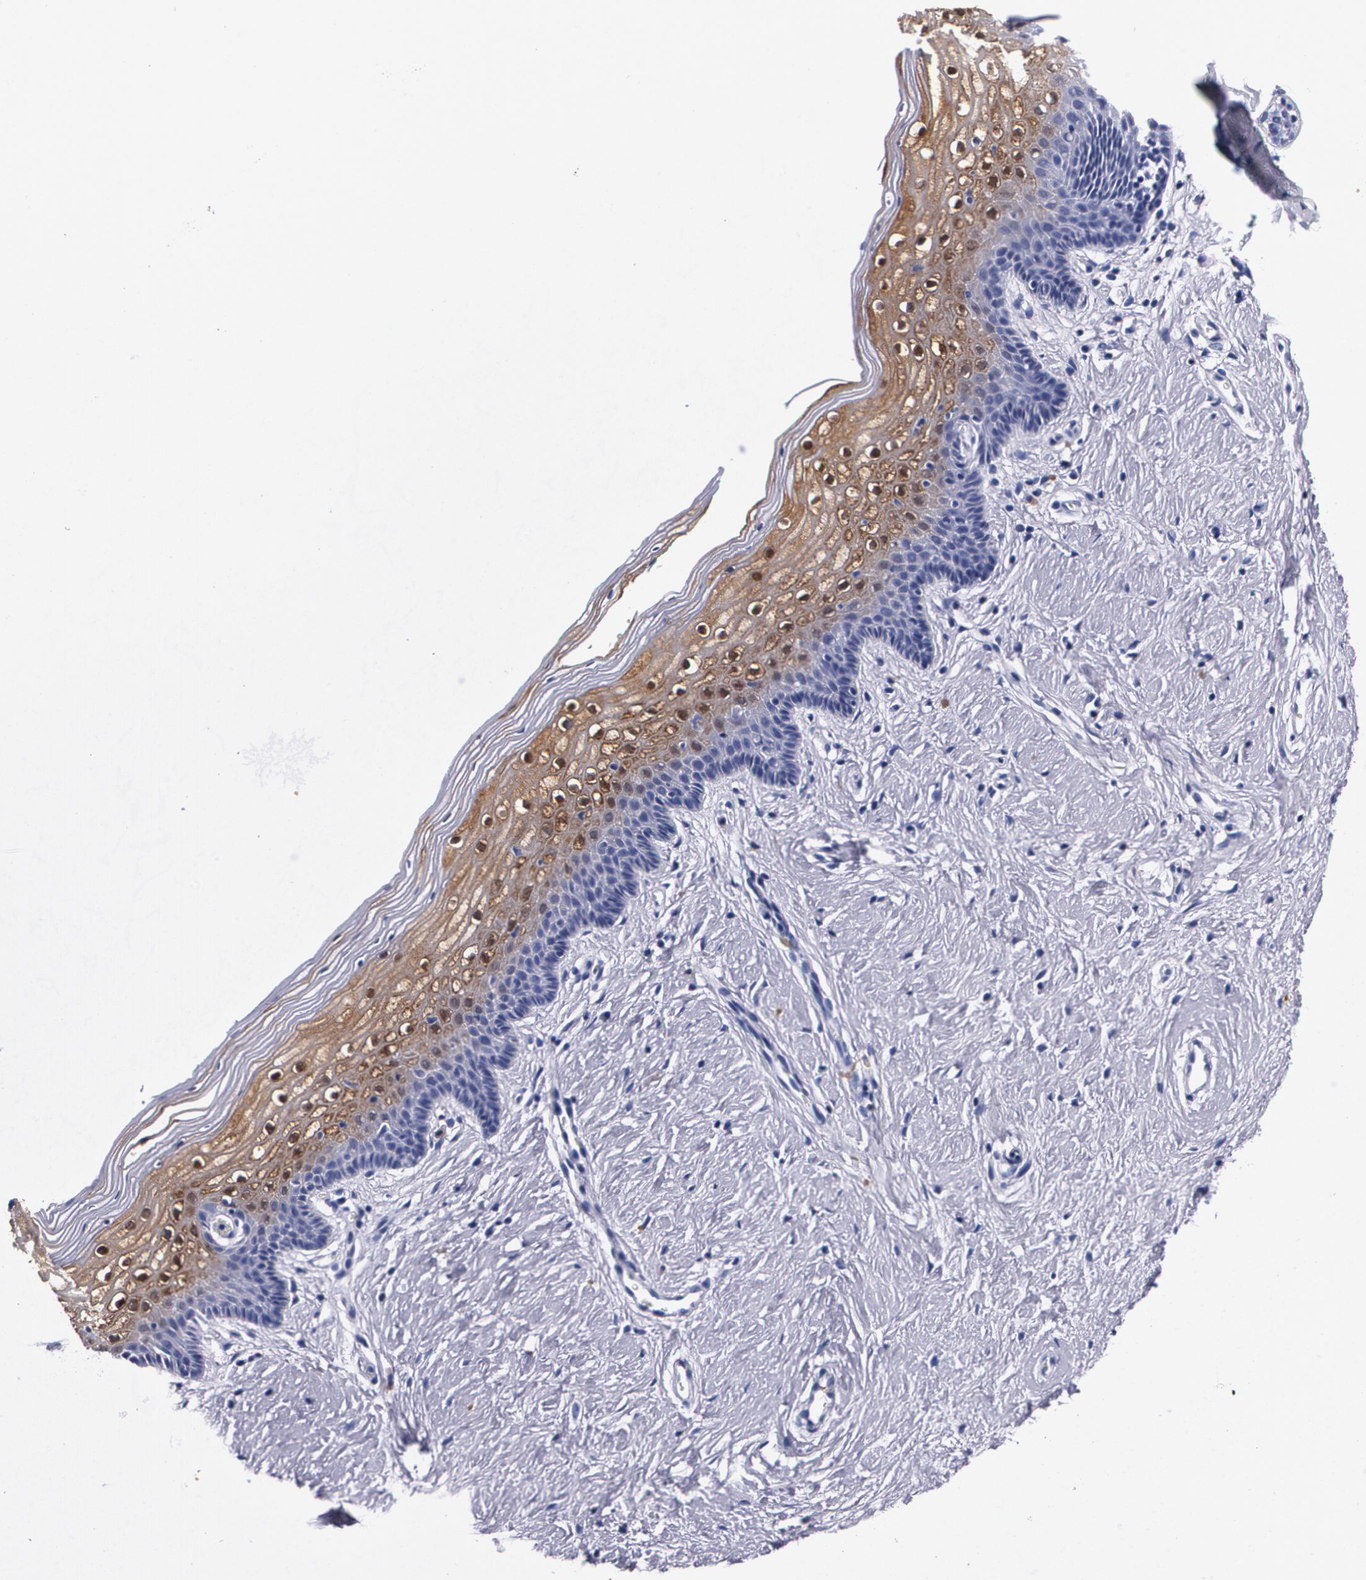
{"staining": {"intensity": "strong", "quantity": "25%-75%", "location": "cytoplasmic/membranous,nuclear"}, "tissue": "vagina", "cell_type": "Squamous epithelial cells", "image_type": "normal", "snomed": [{"axis": "morphology", "description": "Normal tissue, NOS"}, {"axis": "topography", "description": "Vagina"}], "caption": "A high-resolution photomicrograph shows immunohistochemistry (IHC) staining of normal vagina, which demonstrates strong cytoplasmic/membranous,nuclear staining in about 25%-75% of squamous epithelial cells. (DAB IHC, brown staining for protein, blue staining for nuclei).", "gene": "S100A8", "patient": {"sex": "female", "age": 46}}